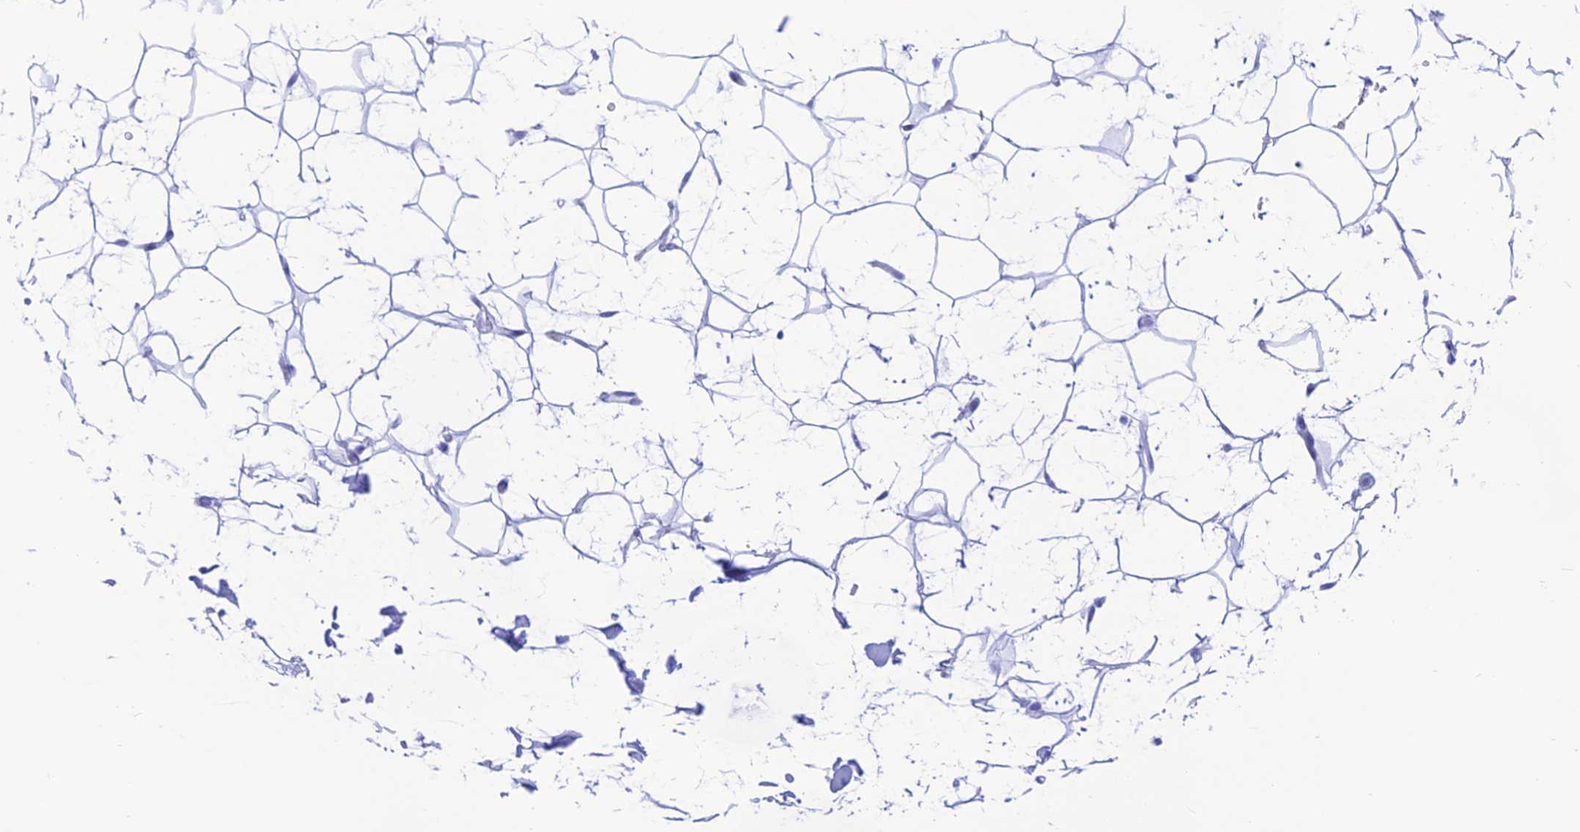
{"staining": {"intensity": "negative", "quantity": "none", "location": "none"}, "tissue": "adipose tissue", "cell_type": "Adipocytes", "image_type": "normal", "snomed": [{"axis": "morphology", "description": "Normal tissue, NOS"}, {"axis": "topography", "description": "Breast"}], "caption": "An immunohistochemistry (IHC) image of unremarkable adipose tissue is shown. There is no staining in adipocytes of adipose tissue. (DAB immunohistochemistry (IHC) with hematoxylin counter stain).", "gene": "PRNP", "patient": {"sex": "female", "age": 26}}